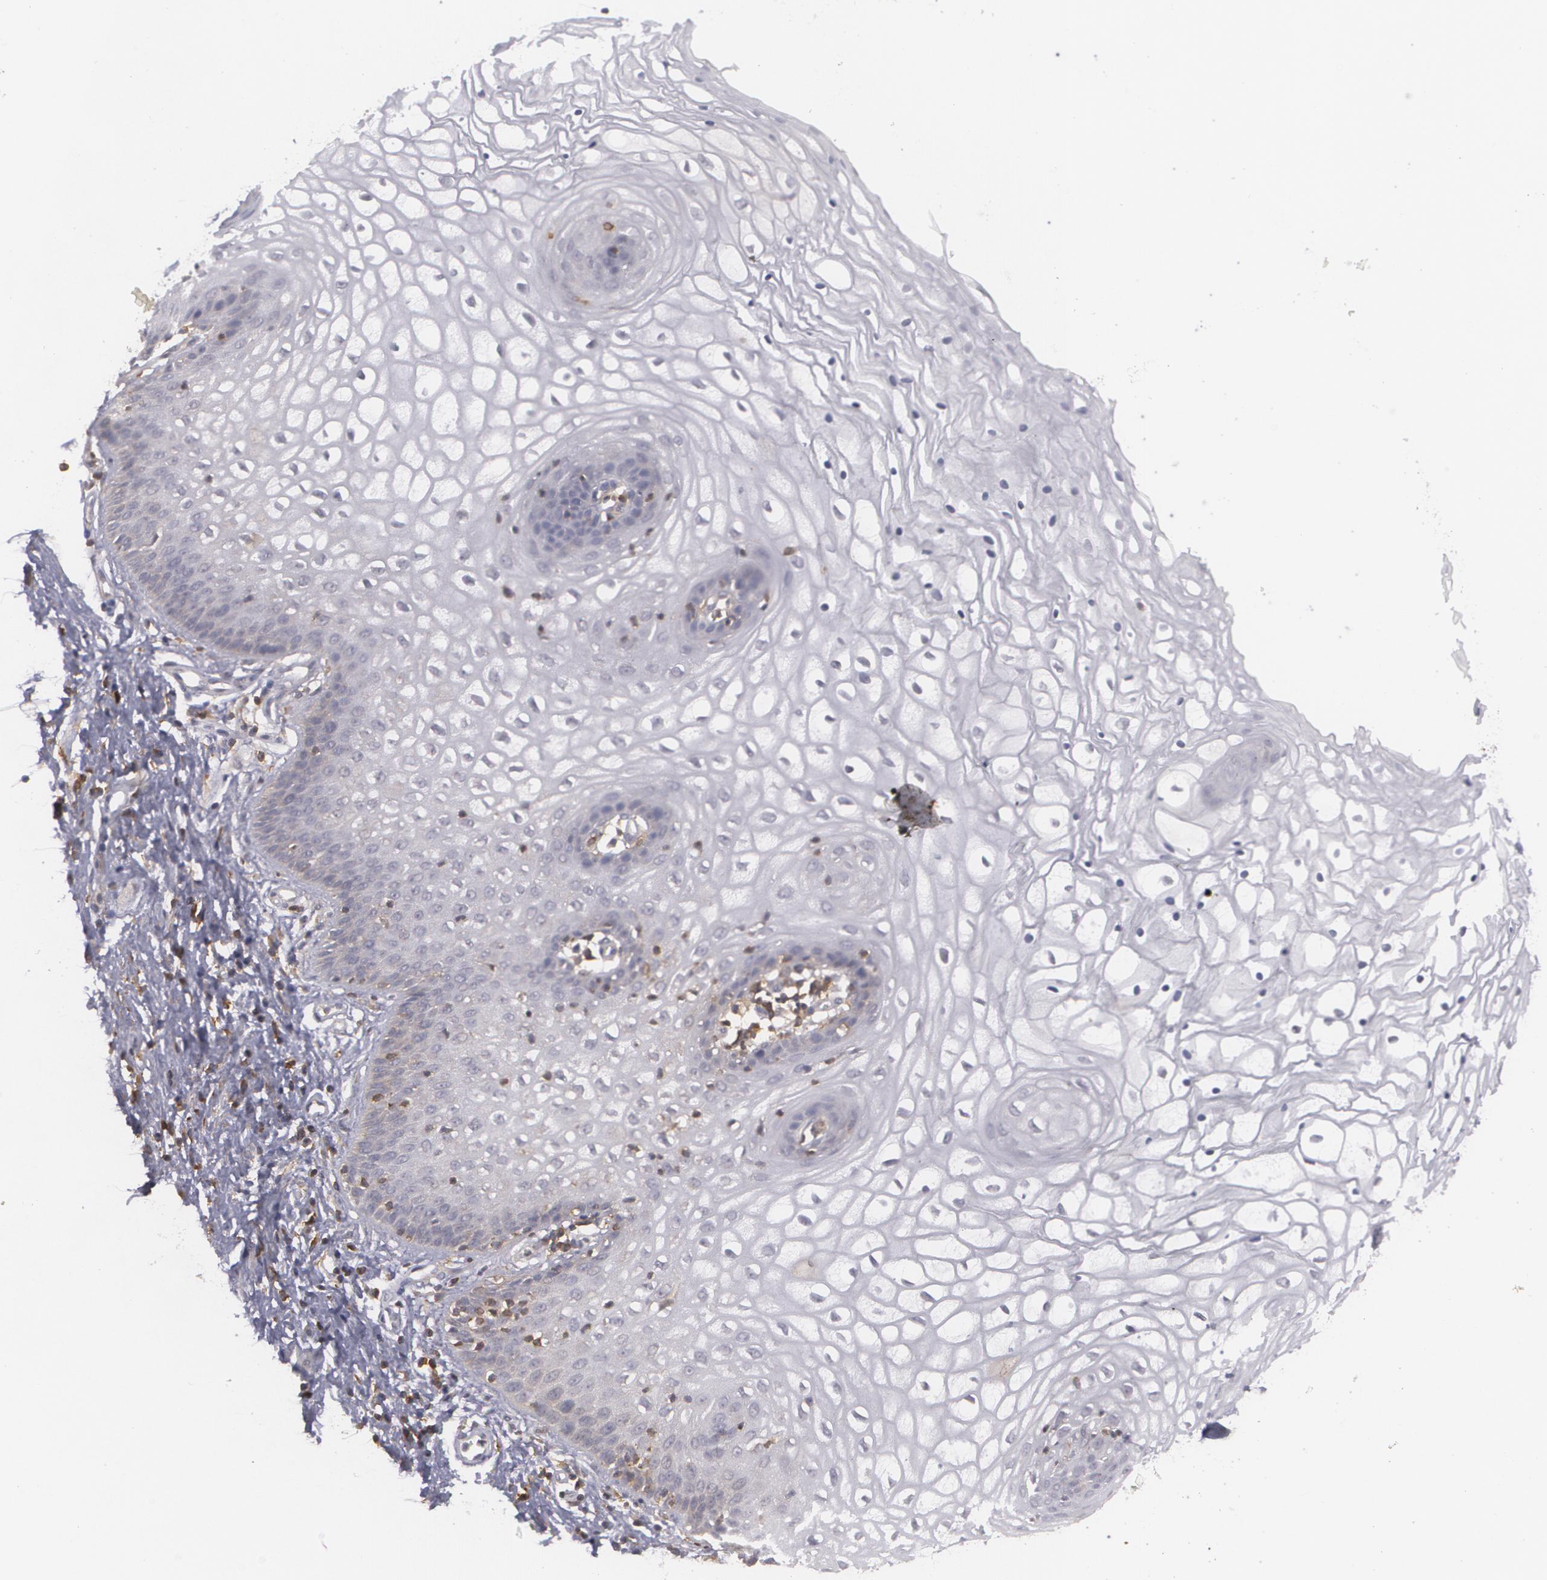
{"staining": {"intensity": "negative", "quantity": "none", "location": "none"}, "tissue": "vagina", "cell_type": "Squamous epithelial cells", "image_type": "normal", "snomed": [{"axis": "morphology", "description": "Normal tissue, NOS"}, {"axis": "topography", "description": "Vagina"}], "caption": "The immunohistochemistry photomicrograph has no significant expression in squamous epithelial cells of vagina. (DAB immunohistochemistry (IHC), high magnification).", "gene": "BIN1", "patient": {"sex": "female", "age": 34}}